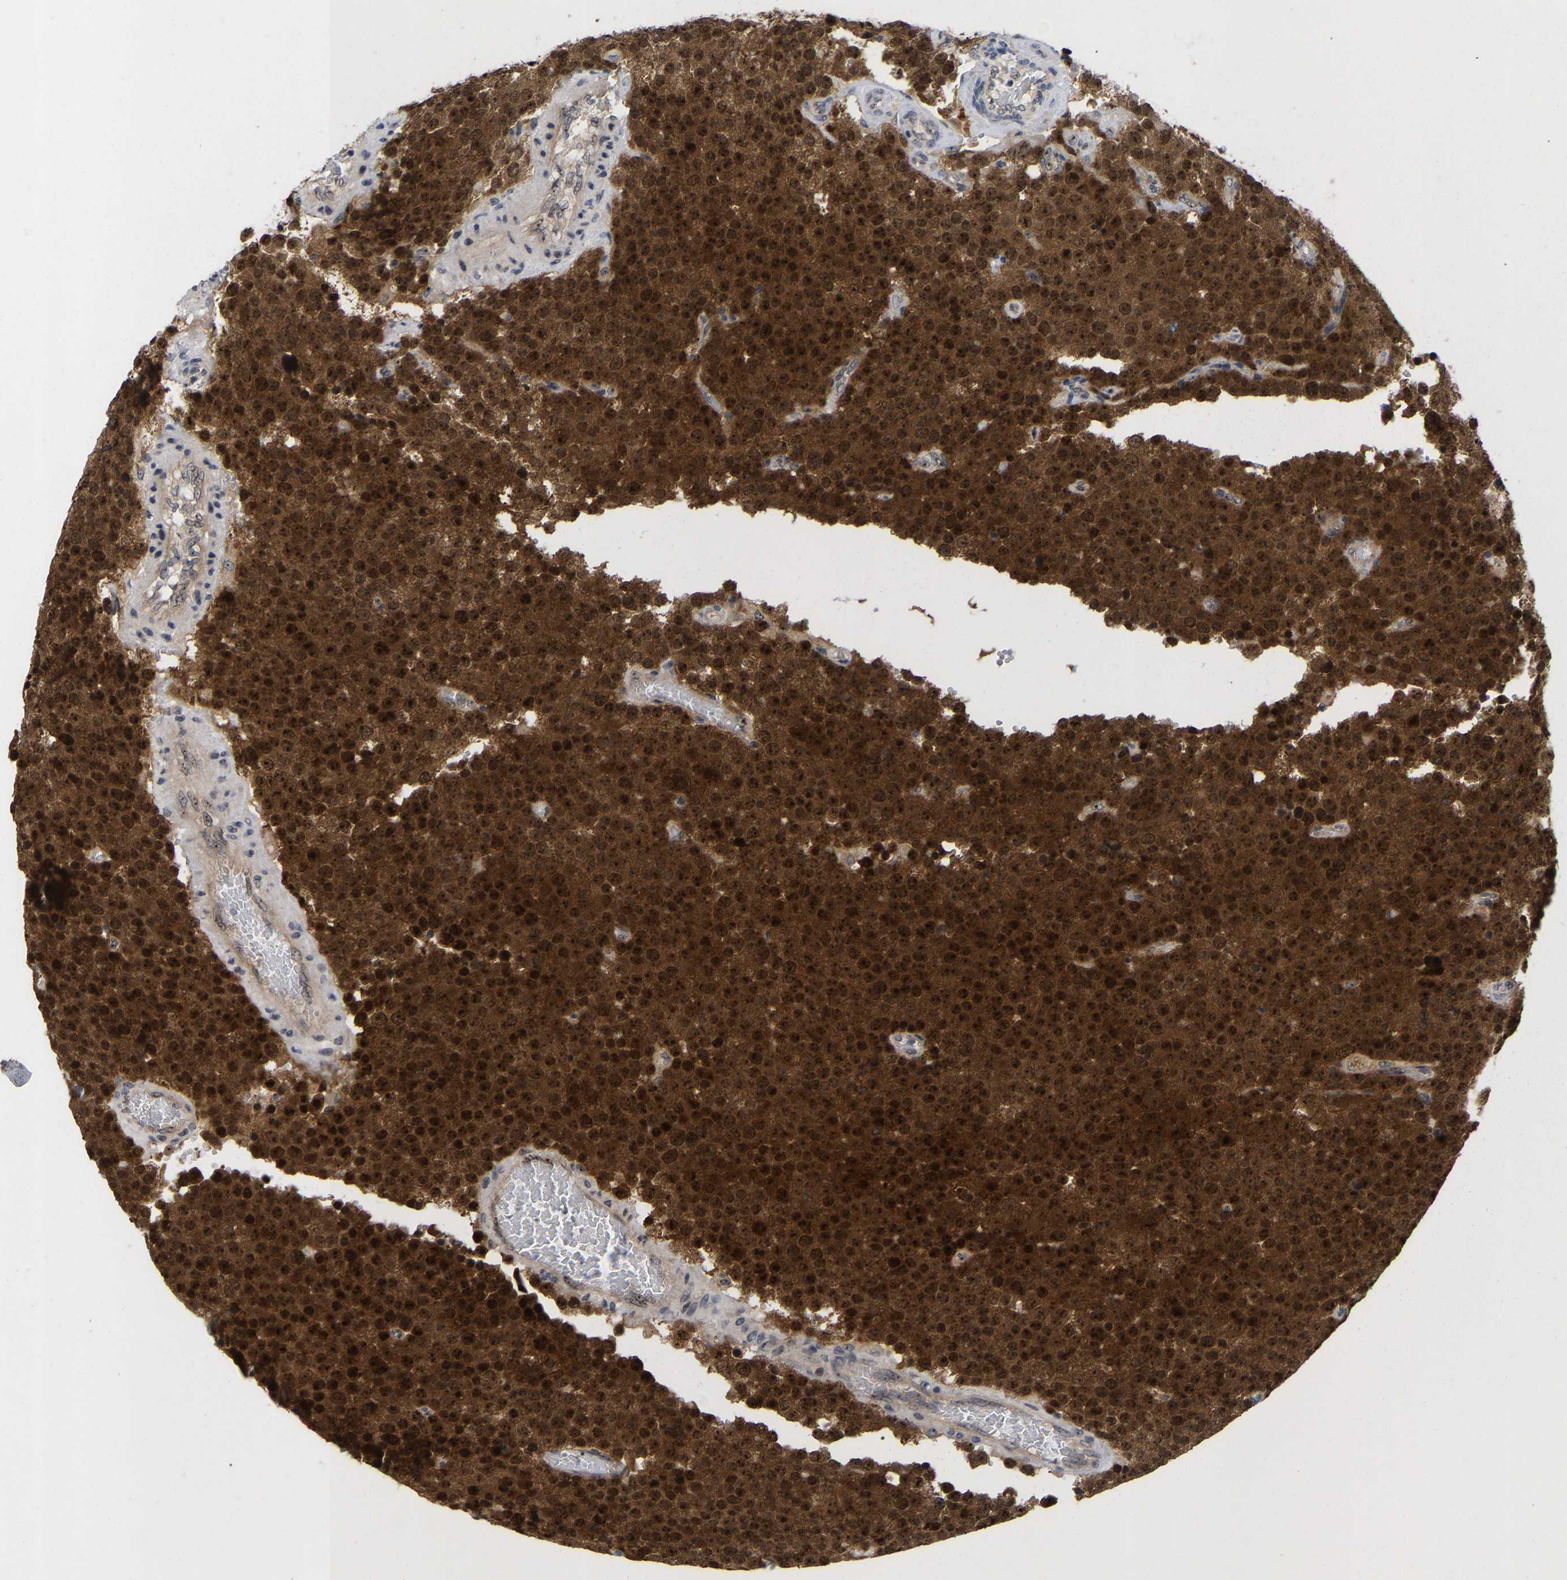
{"staining": {"intensity": "strong", "quantity": ">75%", "location": "cytoplasmic/membranous,nuclear"}, "tissue": "testis cancer", "cell_type": "Tumor cells", "image_type": "cancer", "snomed": [{"axis": "morphology", "description": "Normal tissue, NOS"}, {"axis": "morphology", "description": "Seminoma, NOS"}, {"axis": "topography", "description": "Testis"}], "caption": "IHC image of neoplastic tissue: testis cancer stained using immunohistochemistry displays high levels of strong protein expression localized specifically in the cytoplasmic/membranous and nuclear of tumor cells, appearing as a cytoplasmic/membranous and nuclear brown color.", "gene": "NLE1", "patient": {"sex": "male", "age": 71}}